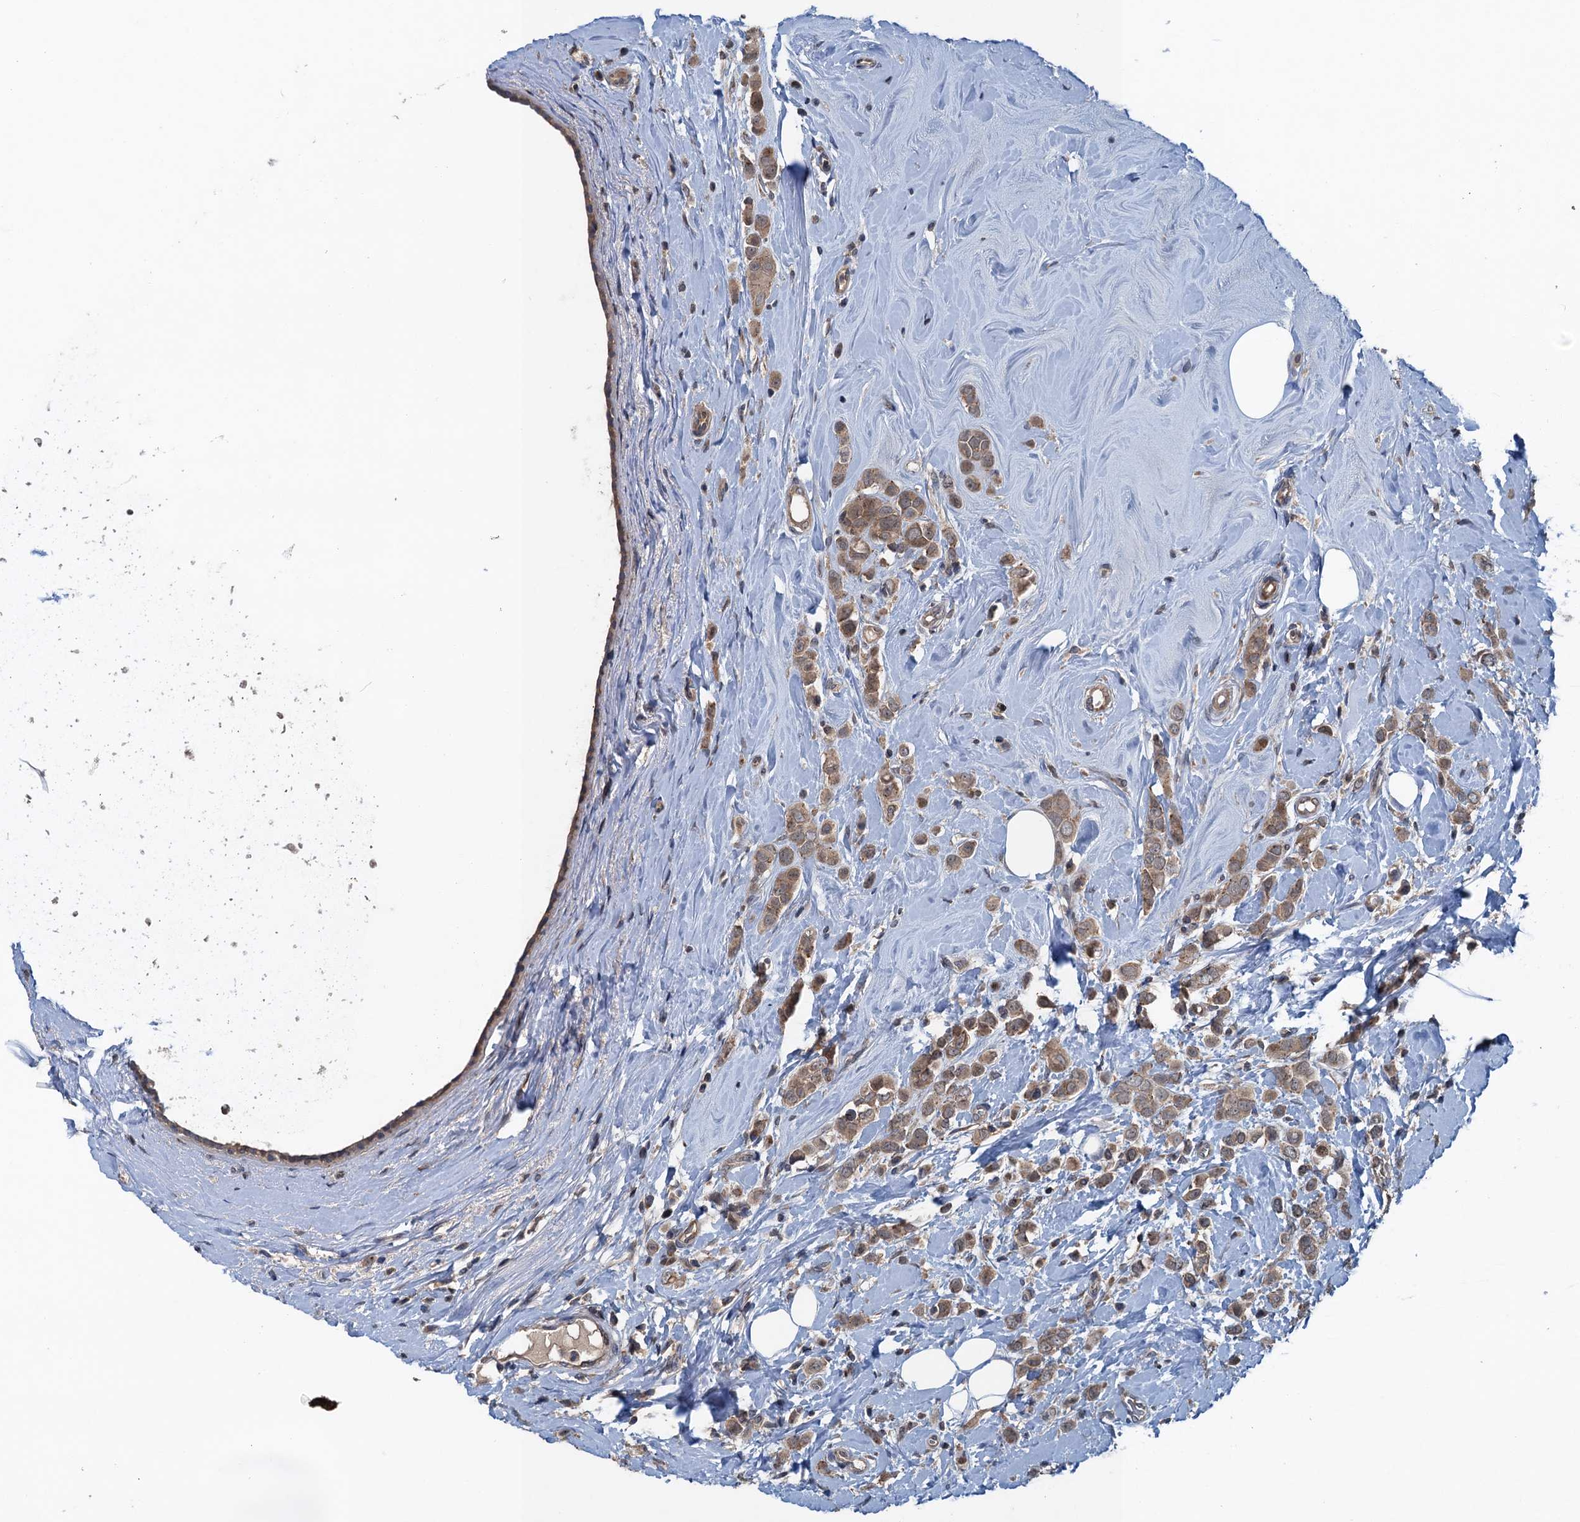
{"staining": {"intensity": "moderate", "quantity": ">75%", "location": "cytoplasmic/membranous"}, "tissue": "breast cancer", "cell_type": "Tumor cells", "image_type": "cancer", "snomed": [{"axis": "morphology", "description": "Lobular carcinoma"}, {"axis": "topography", "description": "Breast"}], "caption": "The histopathology image demonstrates a brown stain indicating the presence of a protein in the cytoplasmic/membranous of tumor cells in breast lobular carcinoma.", "gene": "RNF165", "patient": {"sex": "female", "age": 47}}